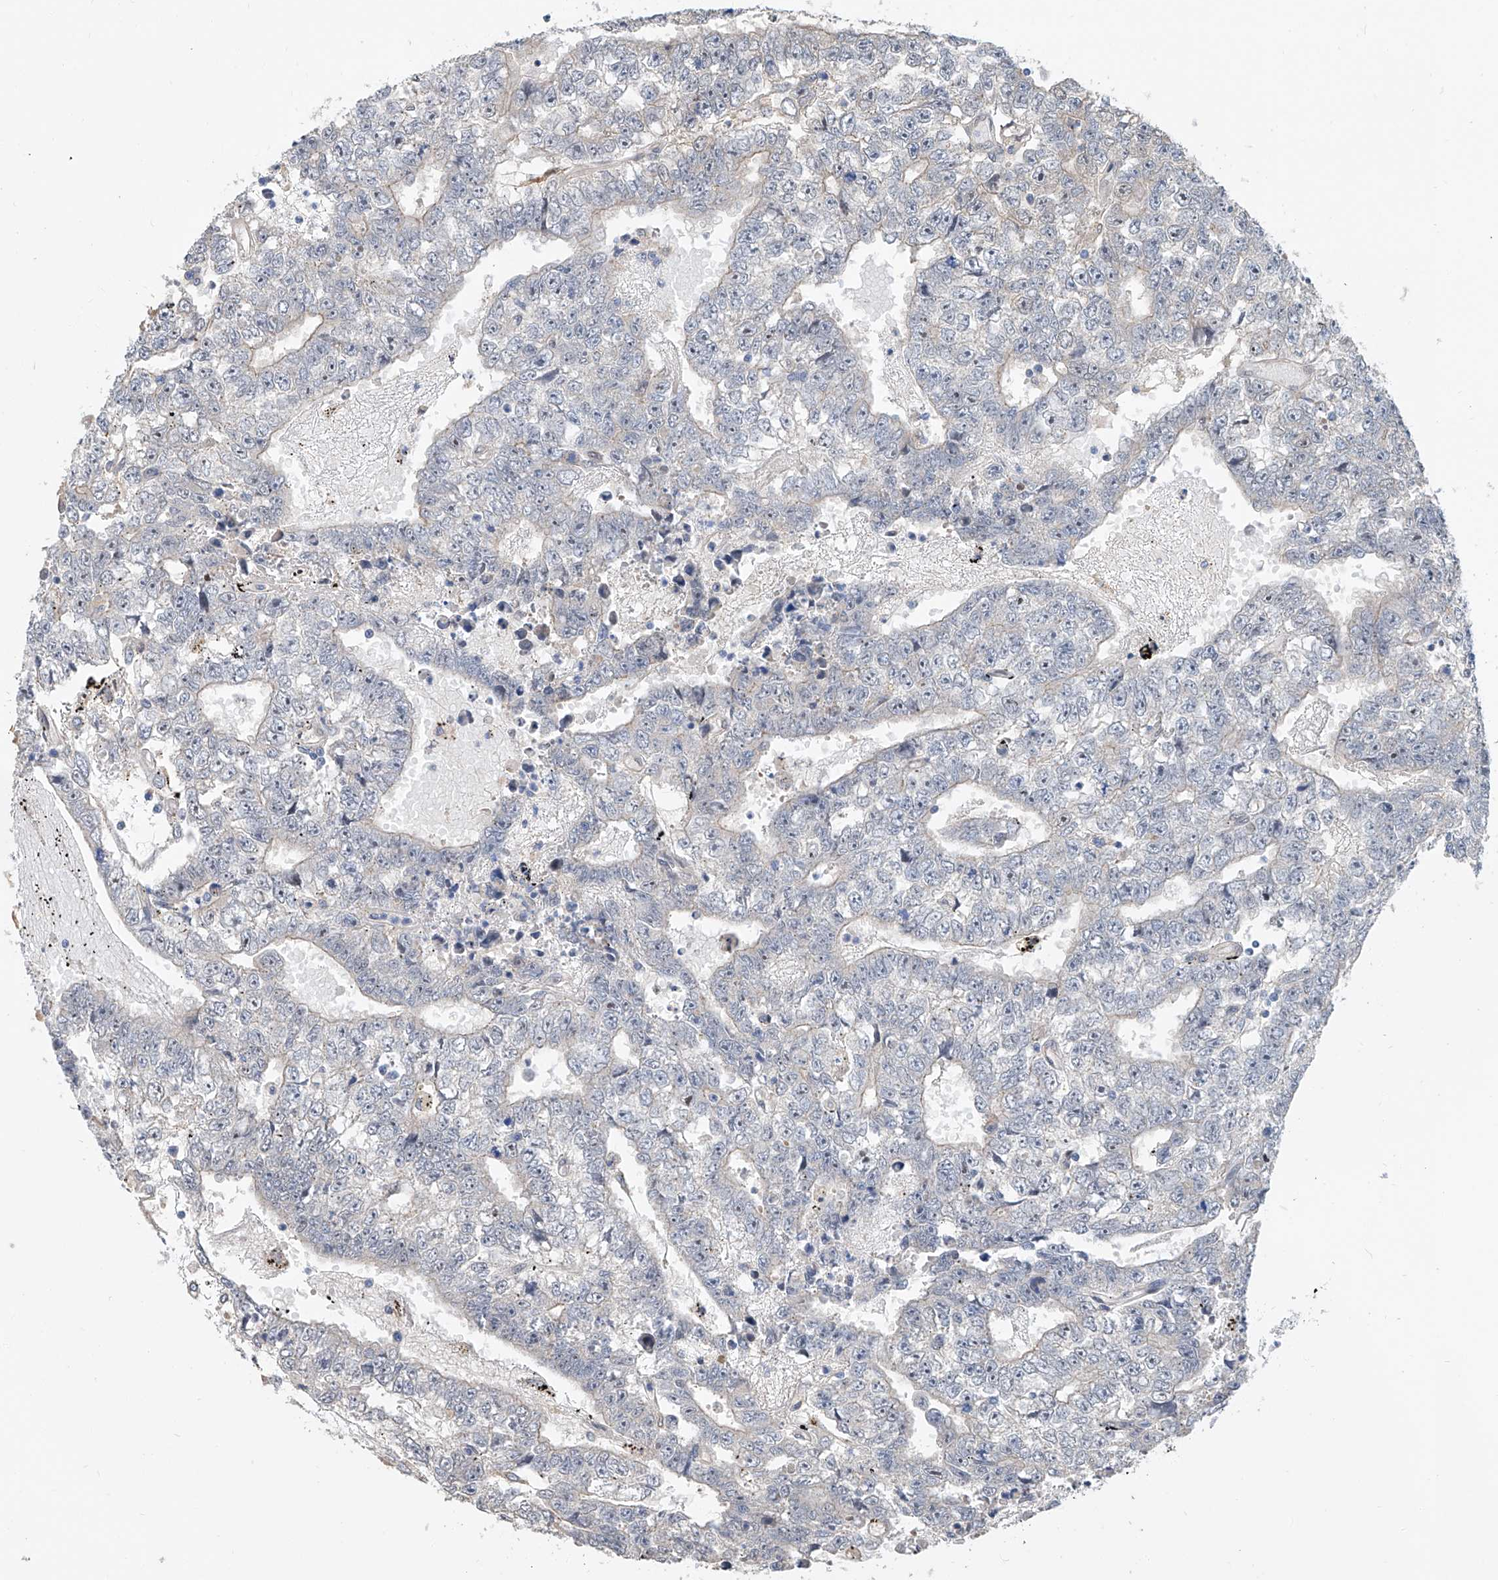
{"staining": {"intensity": "negative", "quantity": "none", "location": "none"}, "tissue": "testis cancer", "cell_type": "Tumor cells", "image_type": "cancer", "snomed": [{"axis": "morphology", "description": "Carcinoma, Embryonal, NOS"}, {"axis": "topography", "description": "Testis"}], "caption": "Immunohistochemistry (IHC) histopathology image of neoplastic tissue: human testis cancer stained with DAB (3,3'-diaminobenzidine) demonstrates no significant protein staining in tumor cells.", "gene": "MAGEE2", "patient": {"sex": "male", "age": 25}}